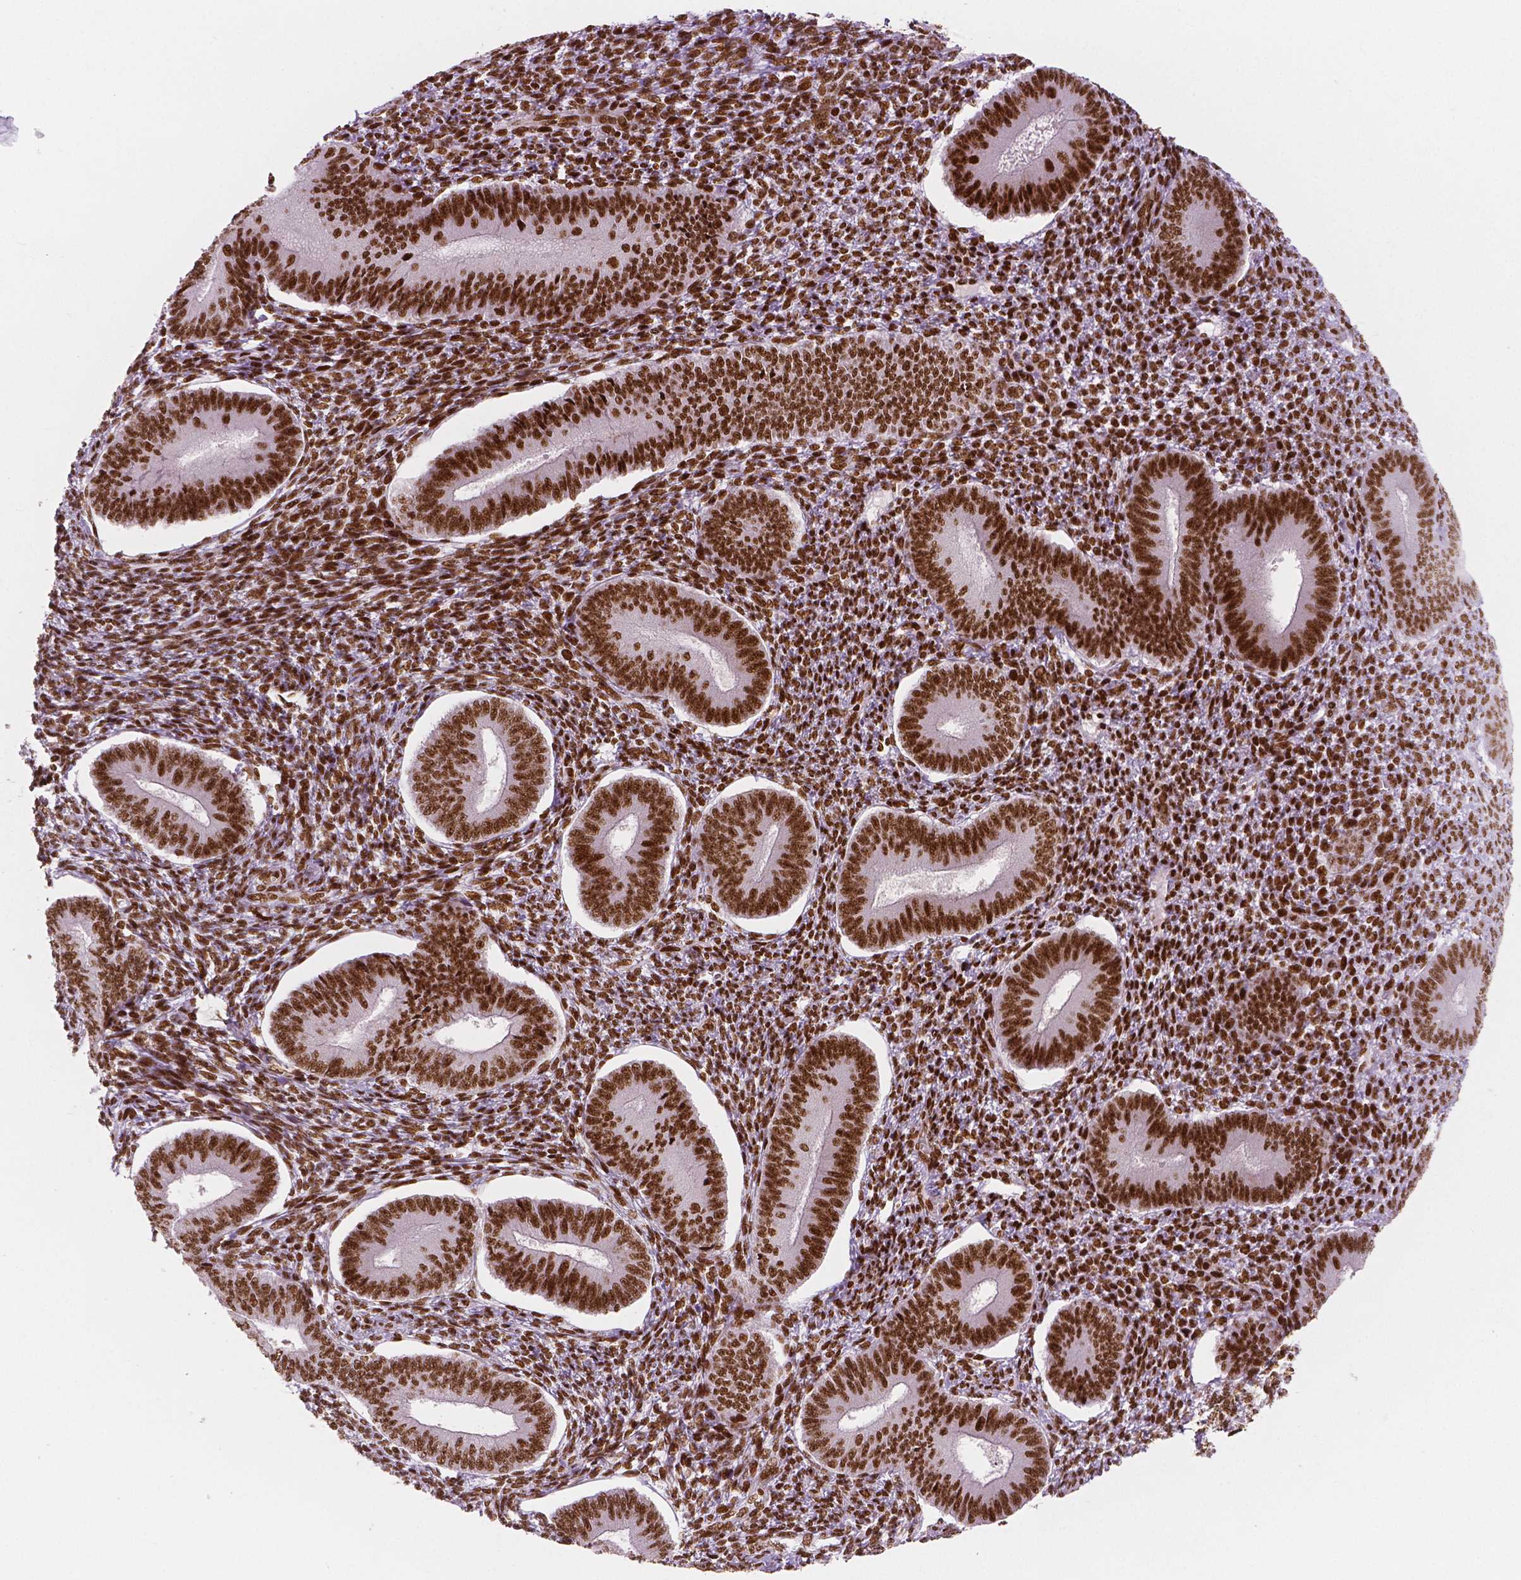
{"staining": {"intensity": "strong", "quantity": ">75%", "location": "nuclear"}, "tissue": "endometrium", "cell_type": "Cells in endometrial stroma", "image_type": "normal", "snomed": [{"axis": "morphology", "description": "Normal tissue, NOS"}, {"axis": "topography", "description": "Endometrium"}], "caption": "Strong nuclear expression is present in about >75% of cells in endometrial stroma in normal endometrium.", "gene": "BRD4", "patient": {"sex": "female", "age": 42}}